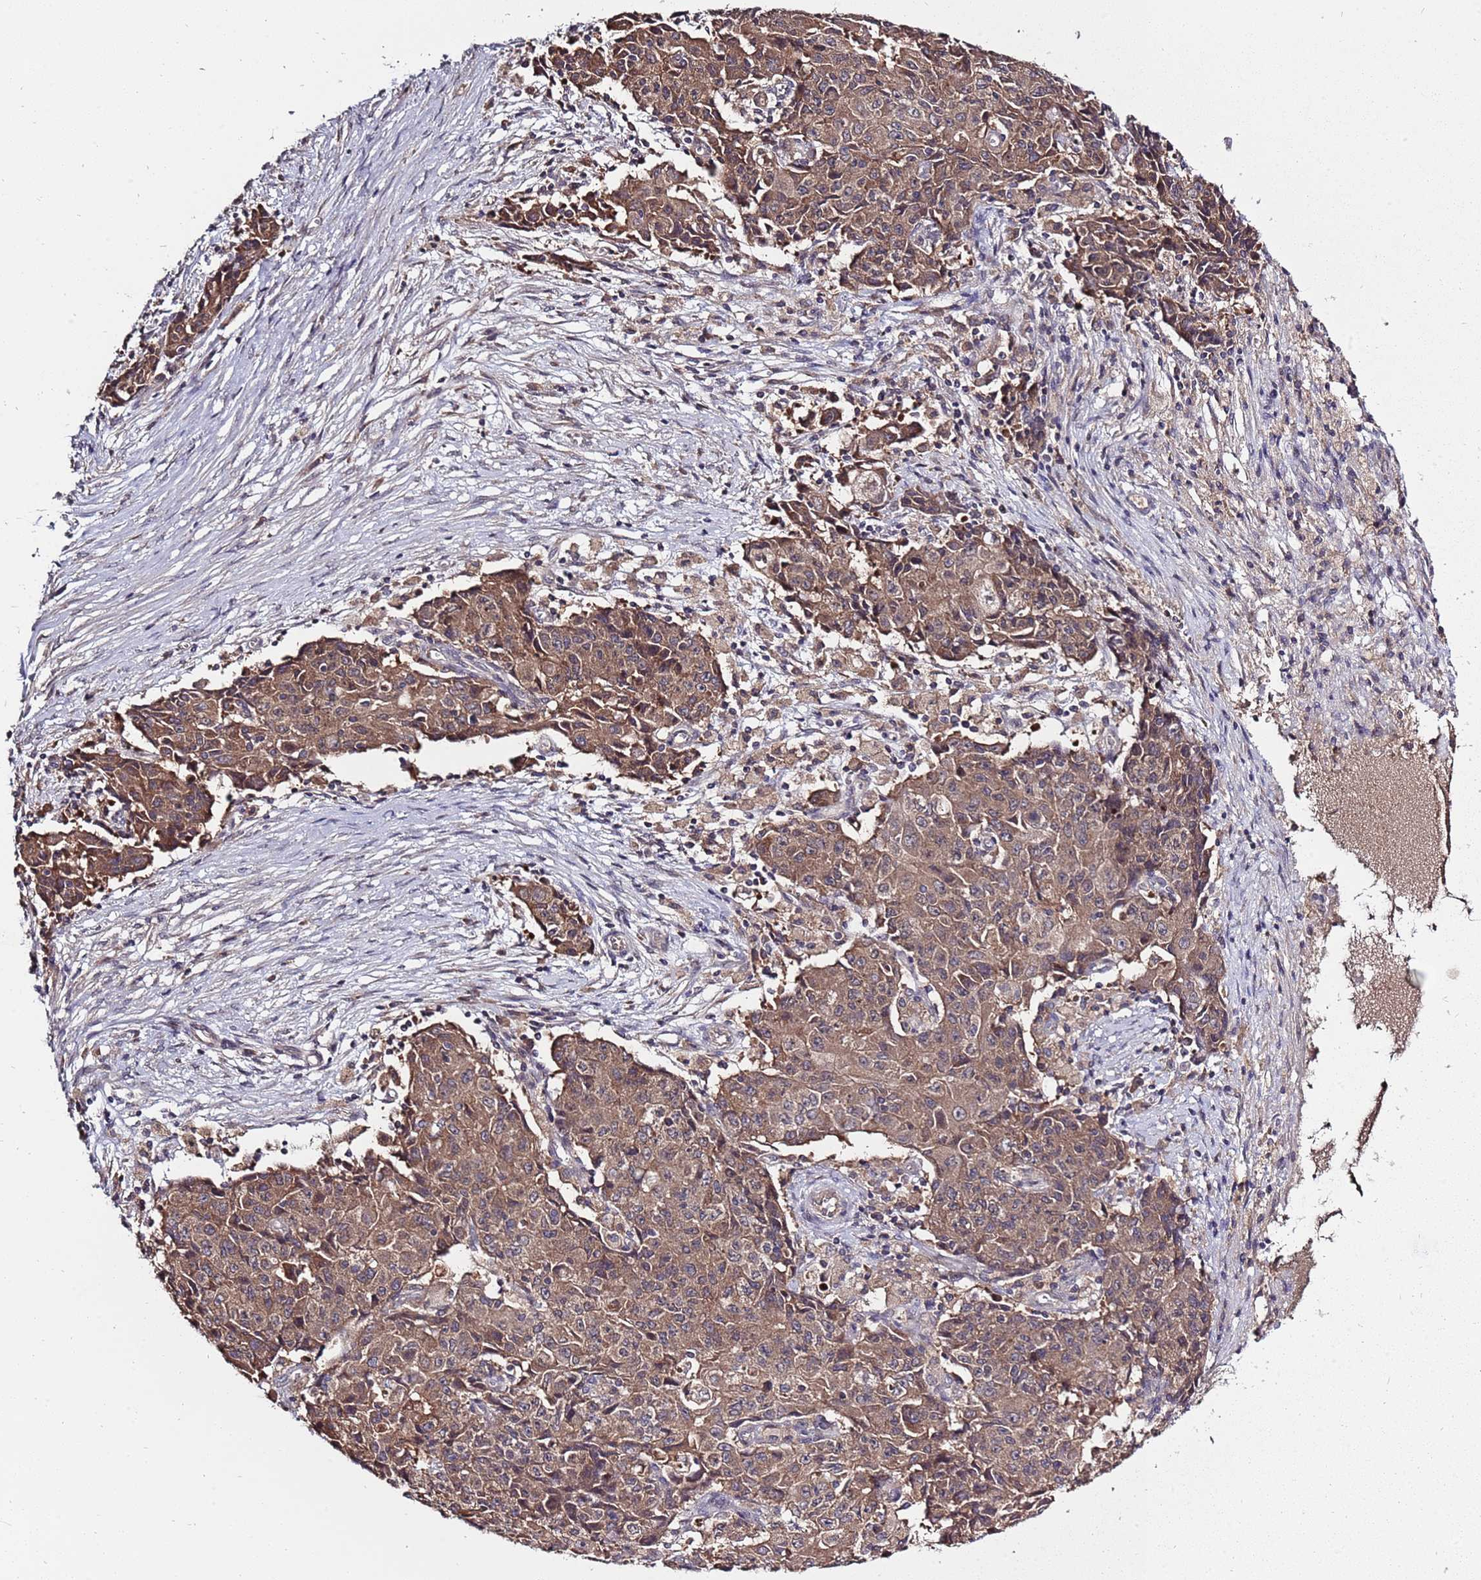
{"staining": {"intensity": "moderate", "quantity": ">75%", "location": "cytoplasmic/membranous"}, "tissue": "ovarian cancer", "cell_type": "Tumor cells", "image_type": "cancer", "snomed": [{"axis": "morphology", "description": "Carcinoma, endometroid"}, {"axis": "topography", "description": "Ovary"}], "caption": "Human endometroid carcinoma (ovarian) stained with a protein marker shows moderate staining in tumor cells.", "gene": "USP32", "patient": {"sex": "female", "age": 42}}